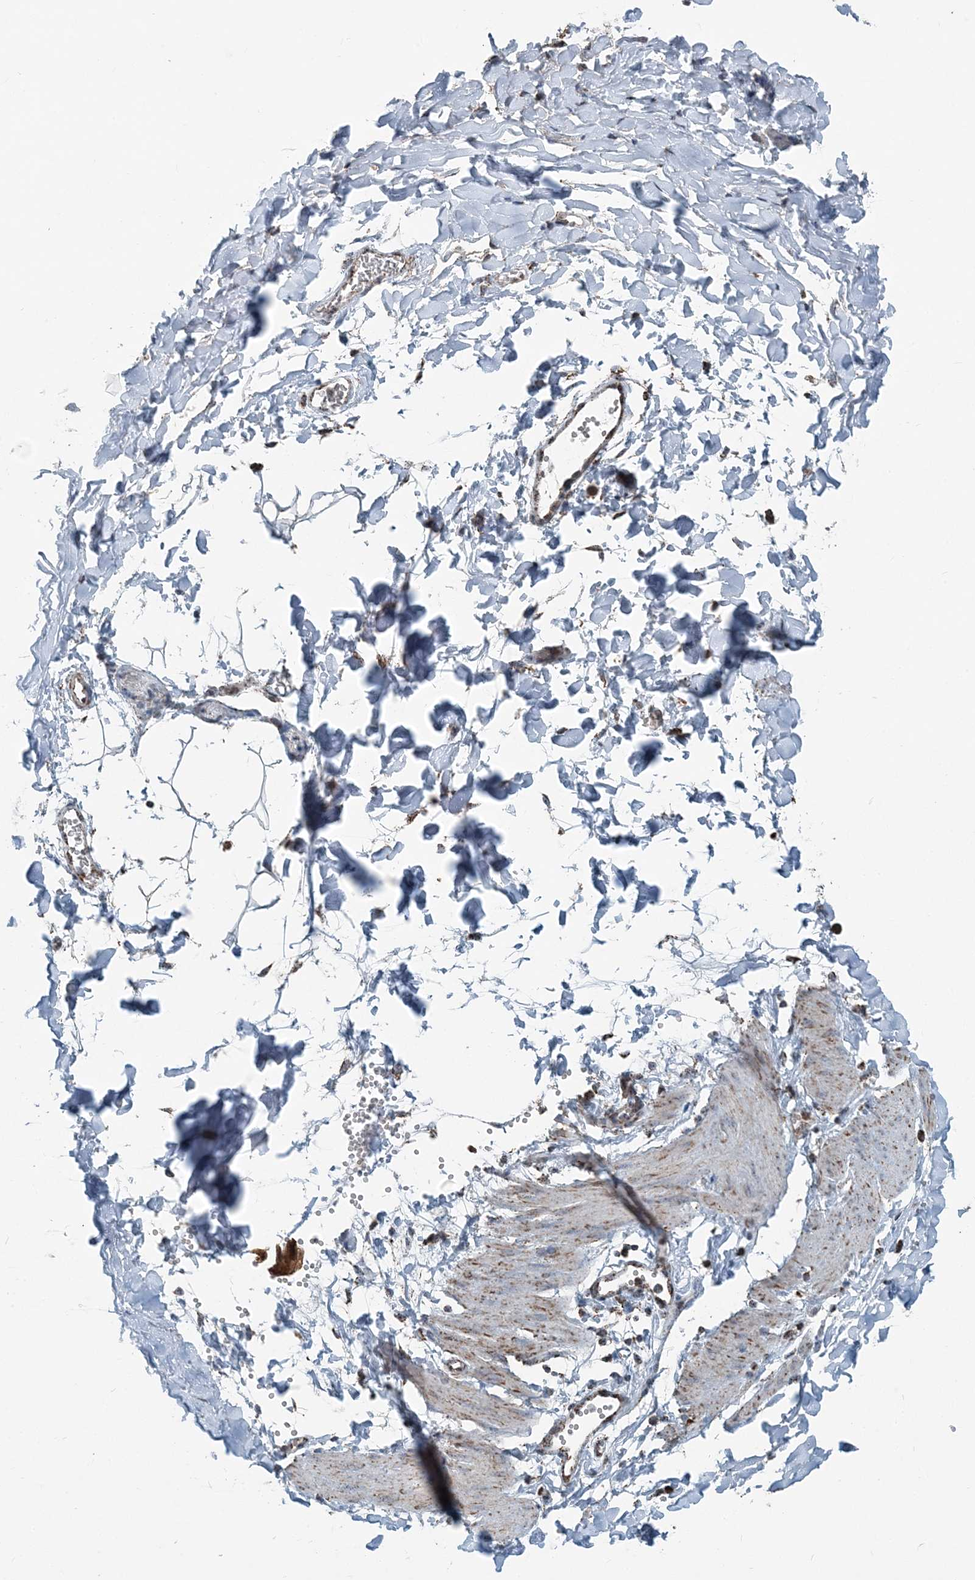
{"staining": {"intensity": "moderate", "quantity": ">75%", "location": "cytoplasmic/membranous"}, "tissue": "adipose tissue", "cell_type": "Adipocytes", "image_type": "normal", "snomed": [{"axis": "morphology", "description": "Normal tissue, NOS"}, {"axis": "topography", "description": "Gallbladder"}, {"axis": "topography", "description": "Peripheral nerve tissue"}], "caption": "The image demonstrates a brown stain indicating the presence of a protein in the cytoplasmic/membranous of adipocytes in adipose tissue. (Stains: DAB in brown, nuclei in blue, Microscopy: brightfield microscopy at high magnification).", "gene": "SUCLG1", "patient": {"sex": "male", "age": 38}}